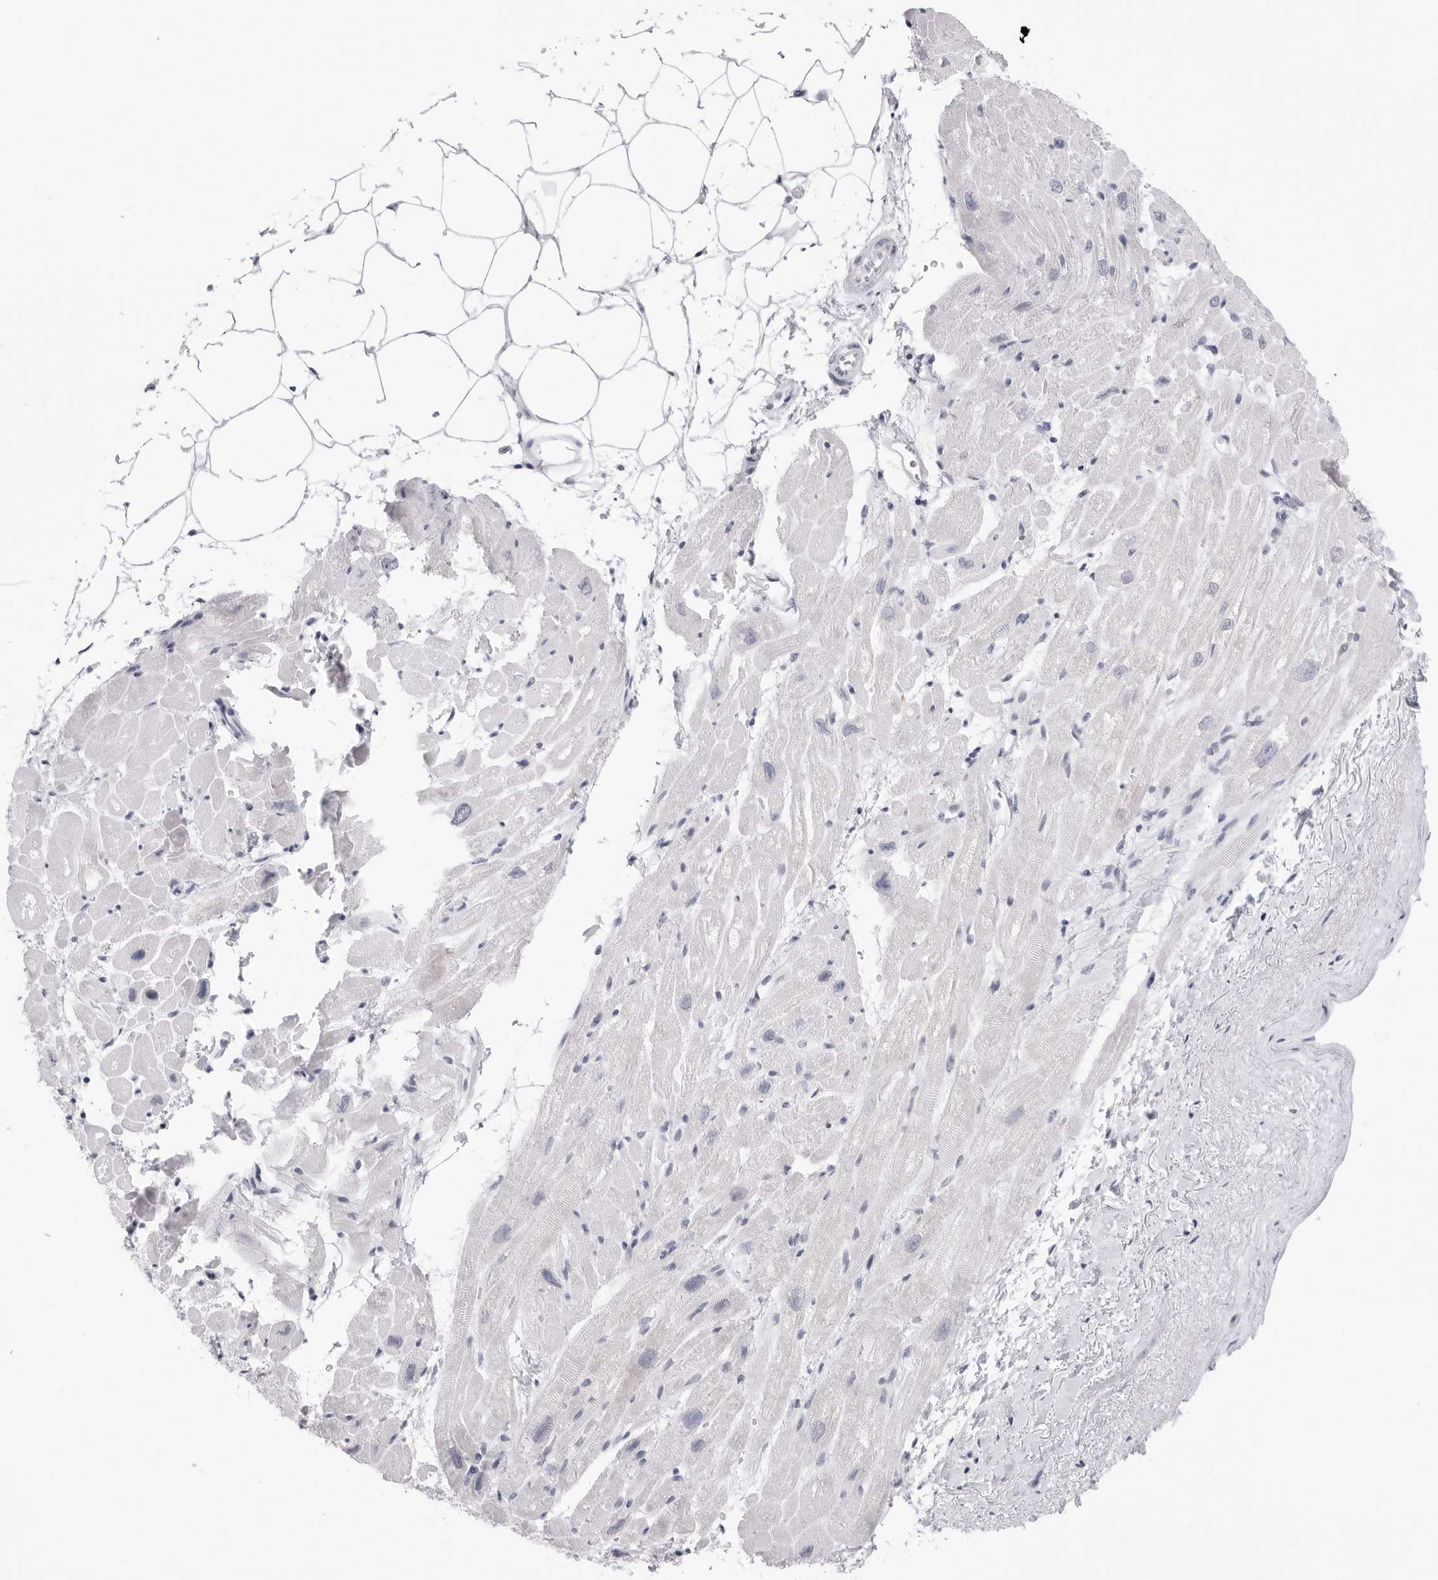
{"staining": {"intensity": "negative", "quantity": "none", "location": "none"}, "tissue": "heart muscle", "cell_type": "Cardiomyocytes", "image_type": "normal", "snomed": [{"axis": "morphology", "description": "Normal tissue, NOS"}, {"axis": "topography", "description": "Heart"}], "caption": "Immunohistochemical staining of benign human heart muscle demonstrates no significant expression in cardiomyocytes.", "gene": "TSSK1B", "patient": {"sex": "male", "age": 50}}